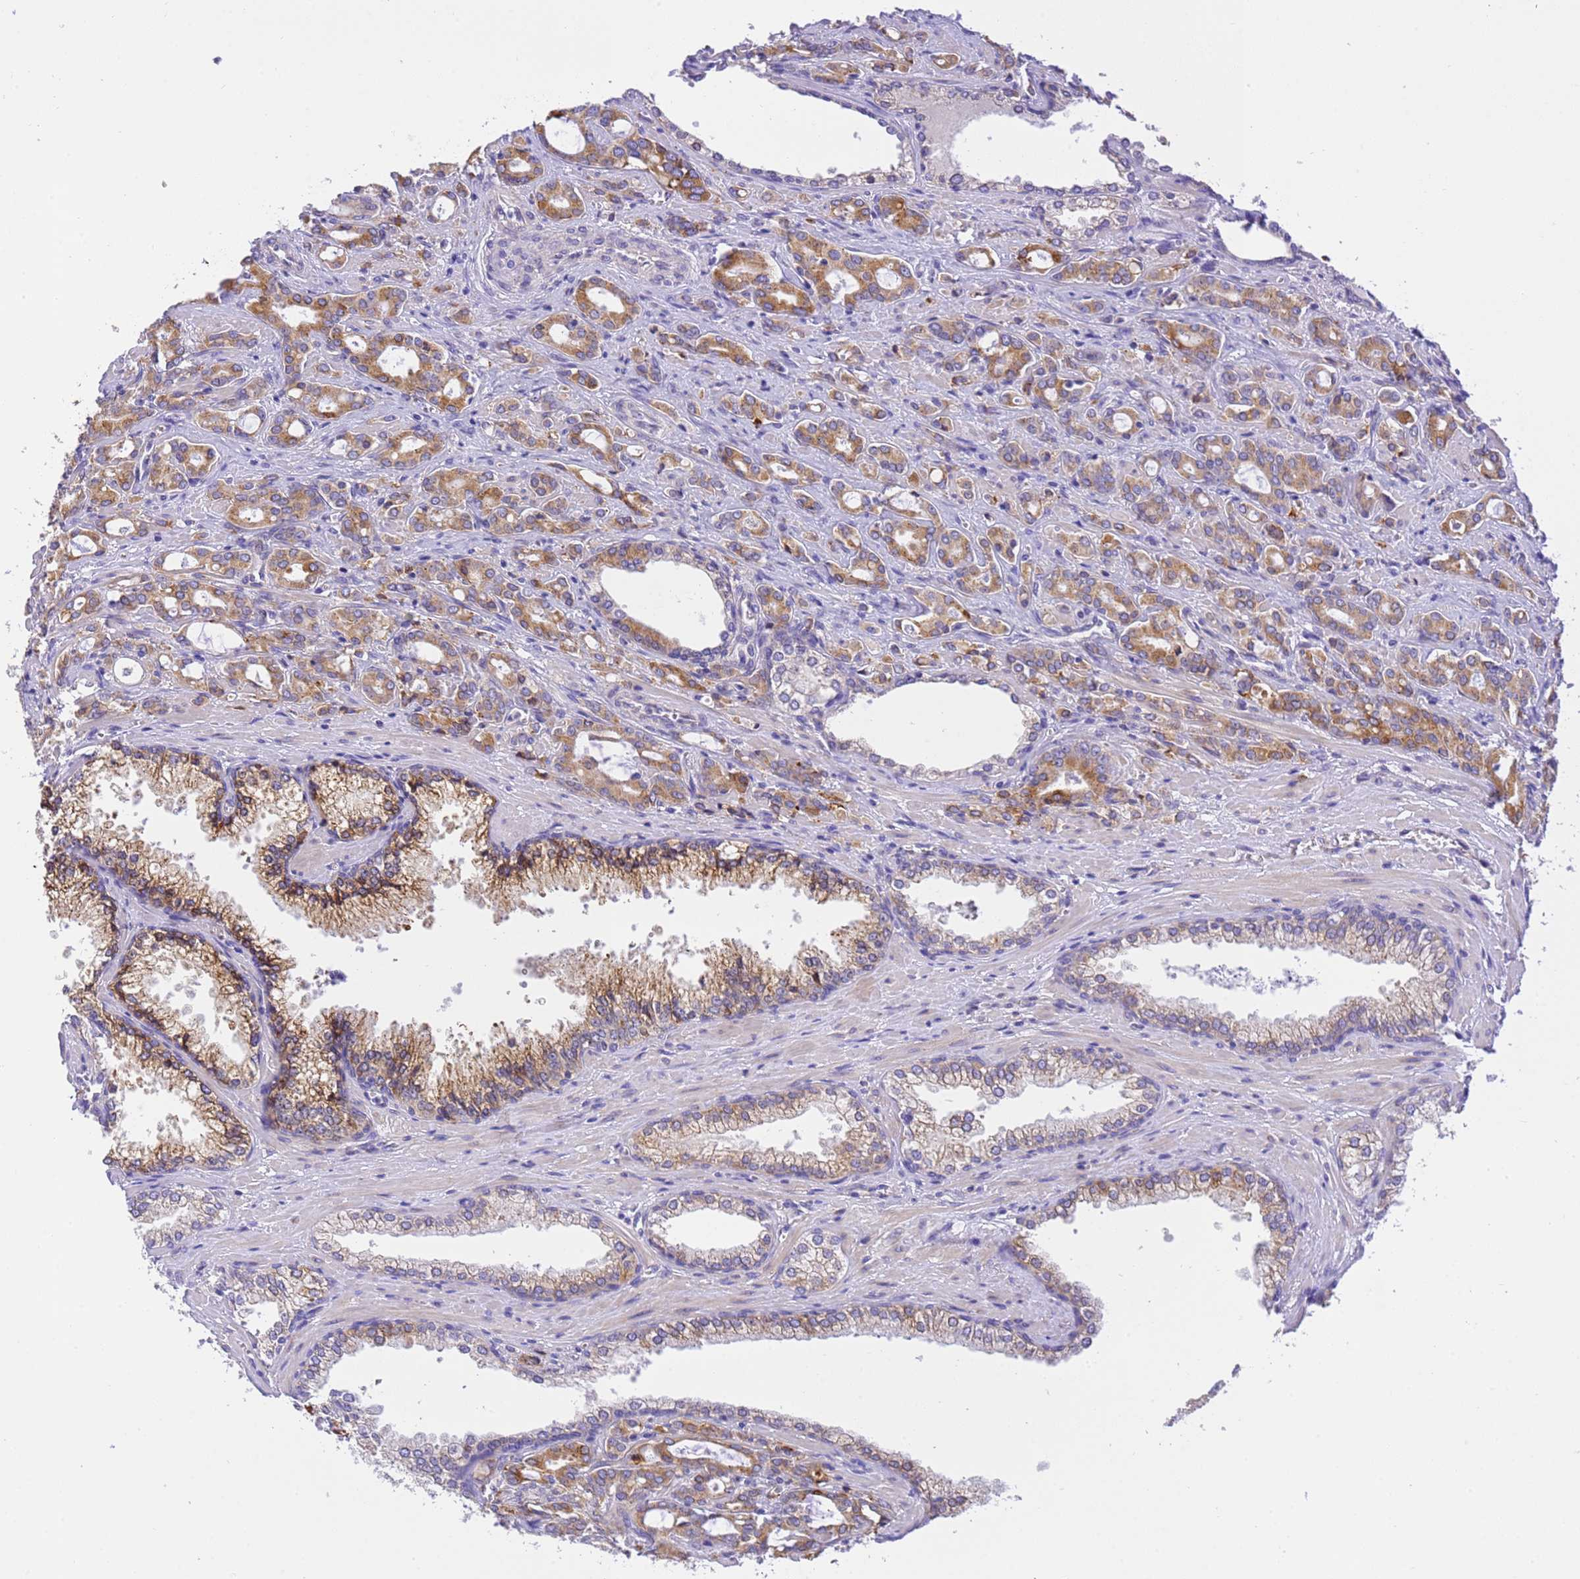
{"staining": {"intensity": "moderate", "quantity": ">75%", "location": "cytoplasmic/membranous"}, "tissue": "prostate cancer", "cell_type": "Tumor cells", "image_type": "cancer", "snomed": [{"axis": "morphology", "description": "Adenocarcinoma, High grade"}, {"axis": "topography", "description": "Prostate"}], "caption": "About >75% of tumor cells in prostate cancer (adenocarcinoma (high-grade)) demonstrate moderate cytoplasmic/membranous protein staining as visualized by brown immunohistochemical staining.", "gene": "RHBDD3", "patient": {"sex": "male", "age": 72}}